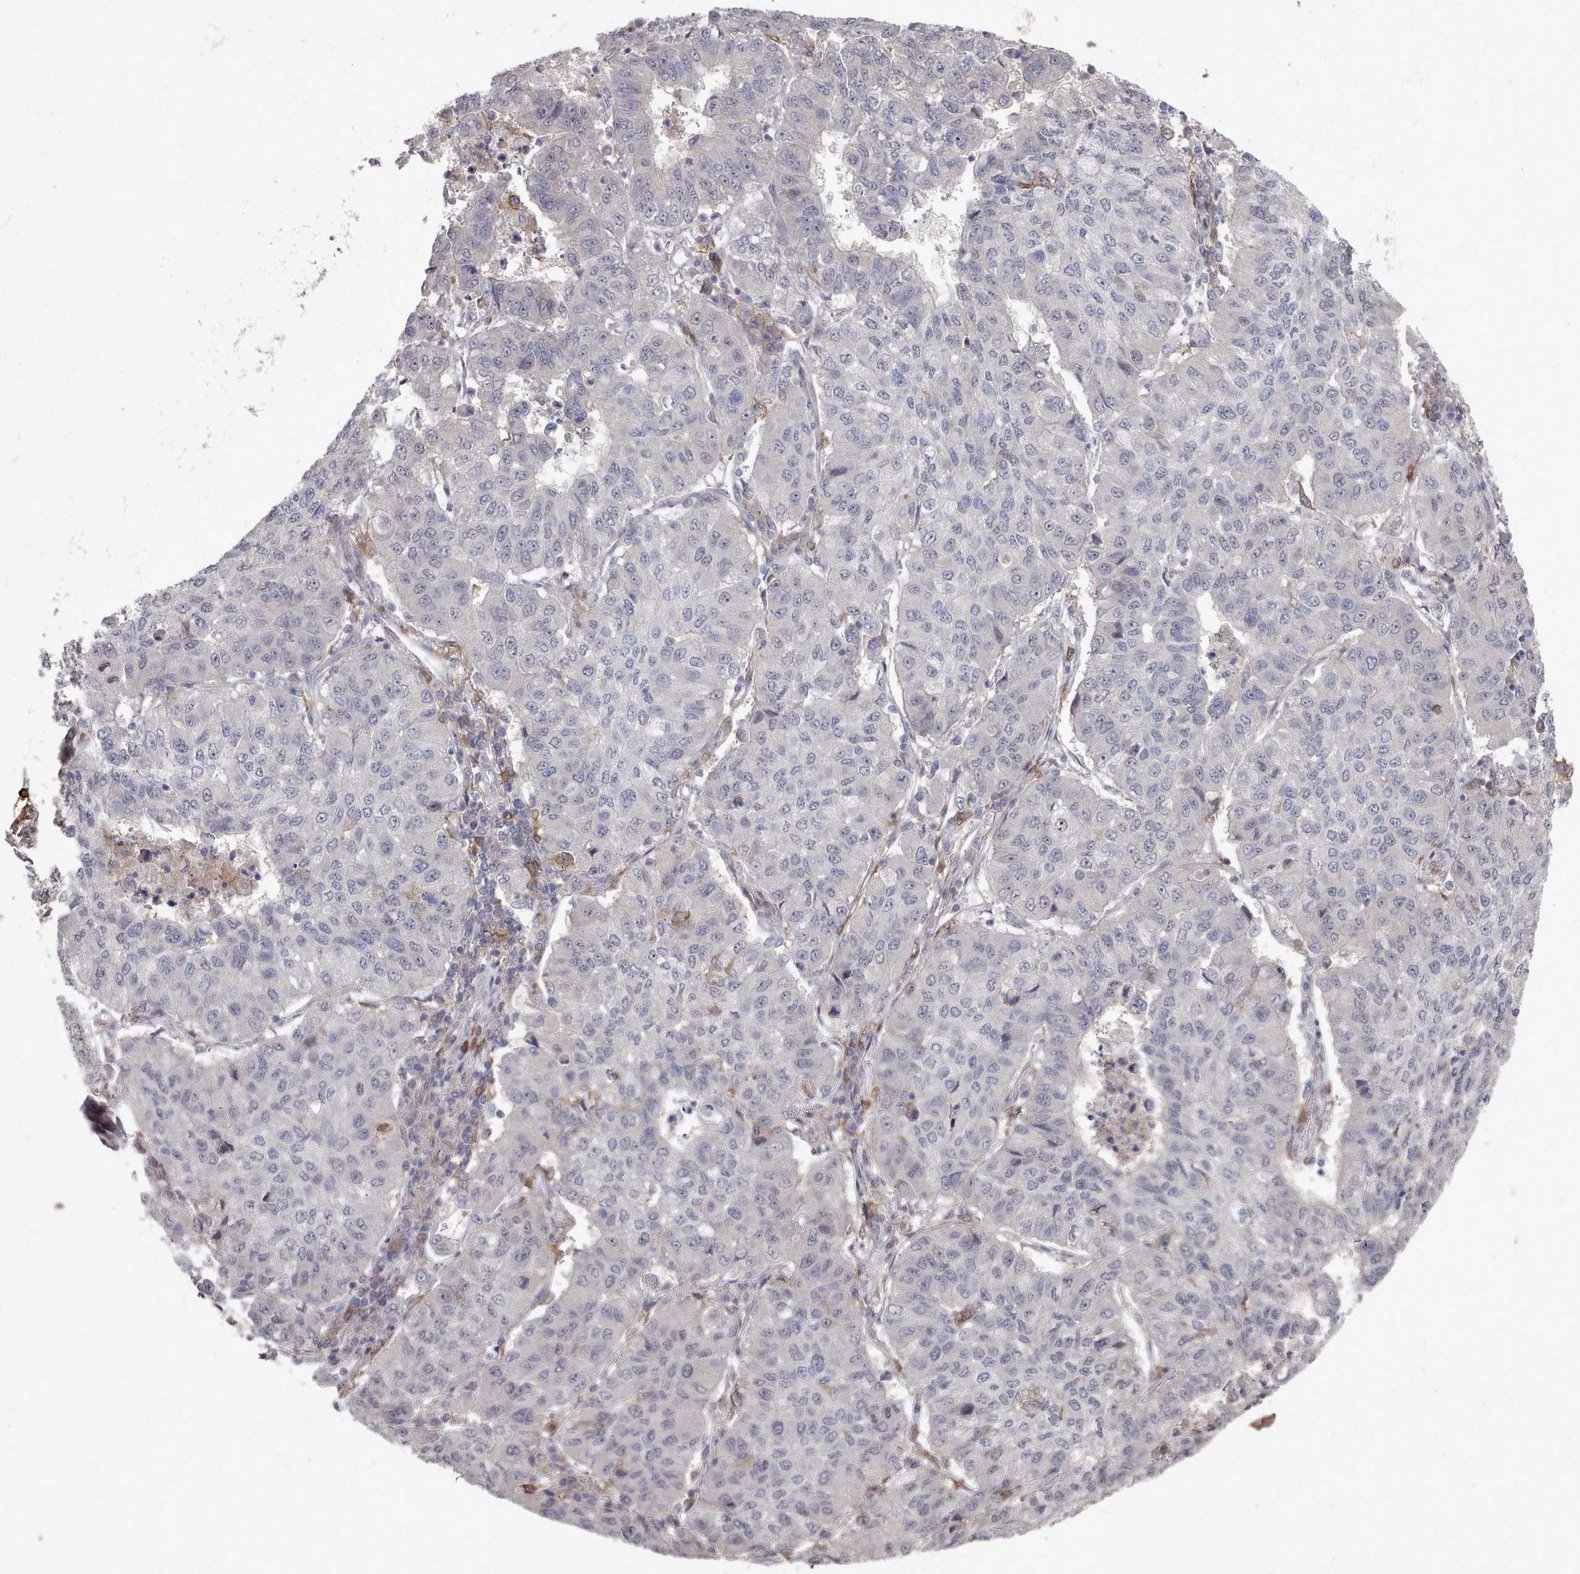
{"staining": {"intensity": "negative", "quantity": "none", "location": "none"}, "tissue": "lung cancer", "cell_type": "Tumor cells", "image_type": "cancer", "snomed": [{"axis": "morphology", "description": "Squamous cell carcinoma, NOS"}, {"axis": "topography", "description": "Lung"}], "caption": "Immunohistochemistry micrograph of squamous cell carcinoma (lung) stained for a protein (brown), which shows no expression in tumor cells. (Brightfield microscopy of DAB IHC at high magnification).", "gene": "COL8A2", "patient": {"sex": "male", "age": 74}}